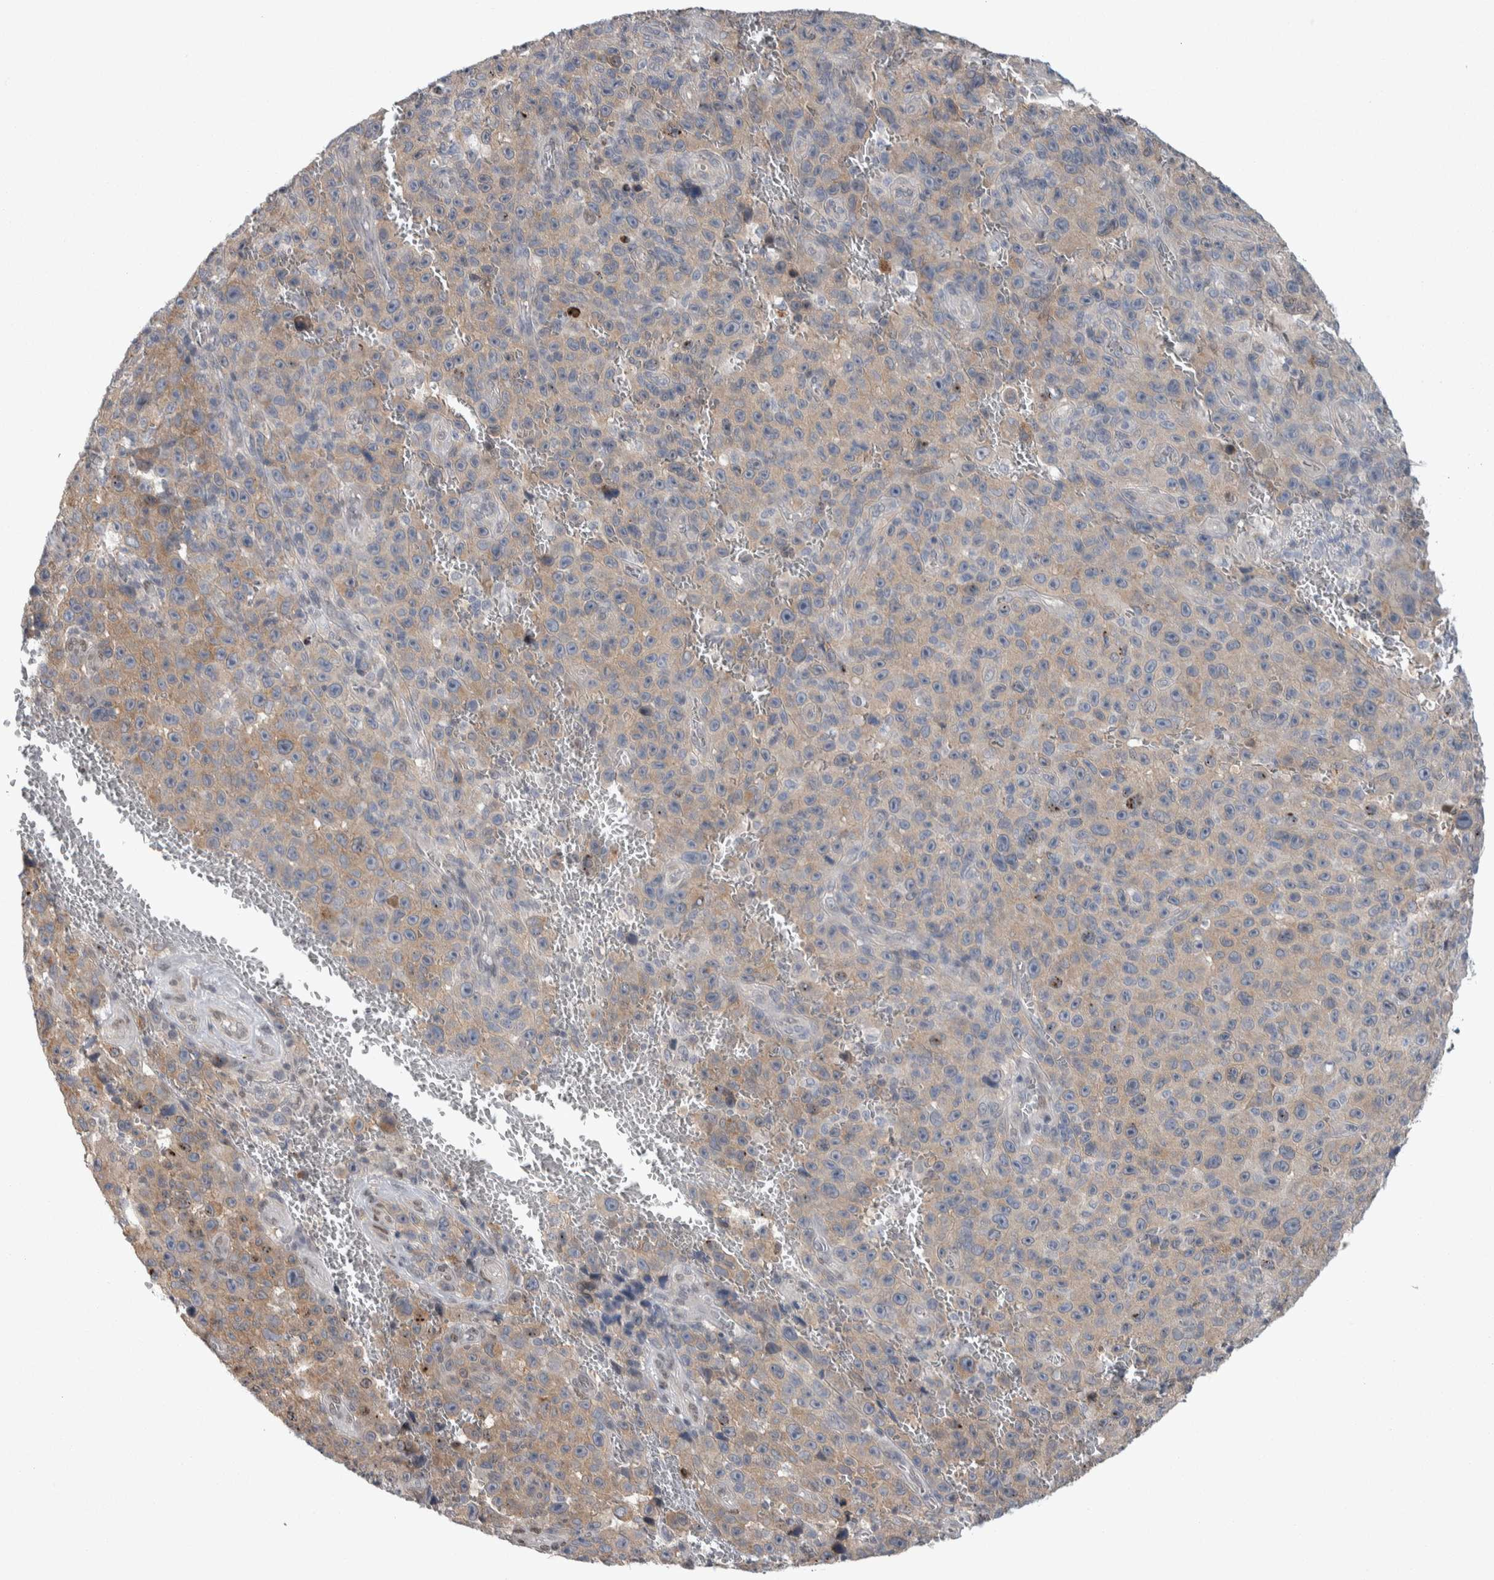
{"staining": {"intensity": "moderate", "quantity": "25%-75%", "location": "cytoplasmic/membranous"}, "tissue": "melanoma", "cell_type": "Tumor cells", "image_type": "cancer", "snomed": [{"axis": "morphology", "description": "Malignant melanoma, NOS"}, {"axis": "topography", "description": "Skin"}], "caption": "Immunohistochemical staining of melanoma reveals medium levels of moderate cytoplasmic/membranous staining in about 25%-75% of tumor cells.", "gene": "TAX1BP1", "patient": {"sex": "female", "age": 82}}